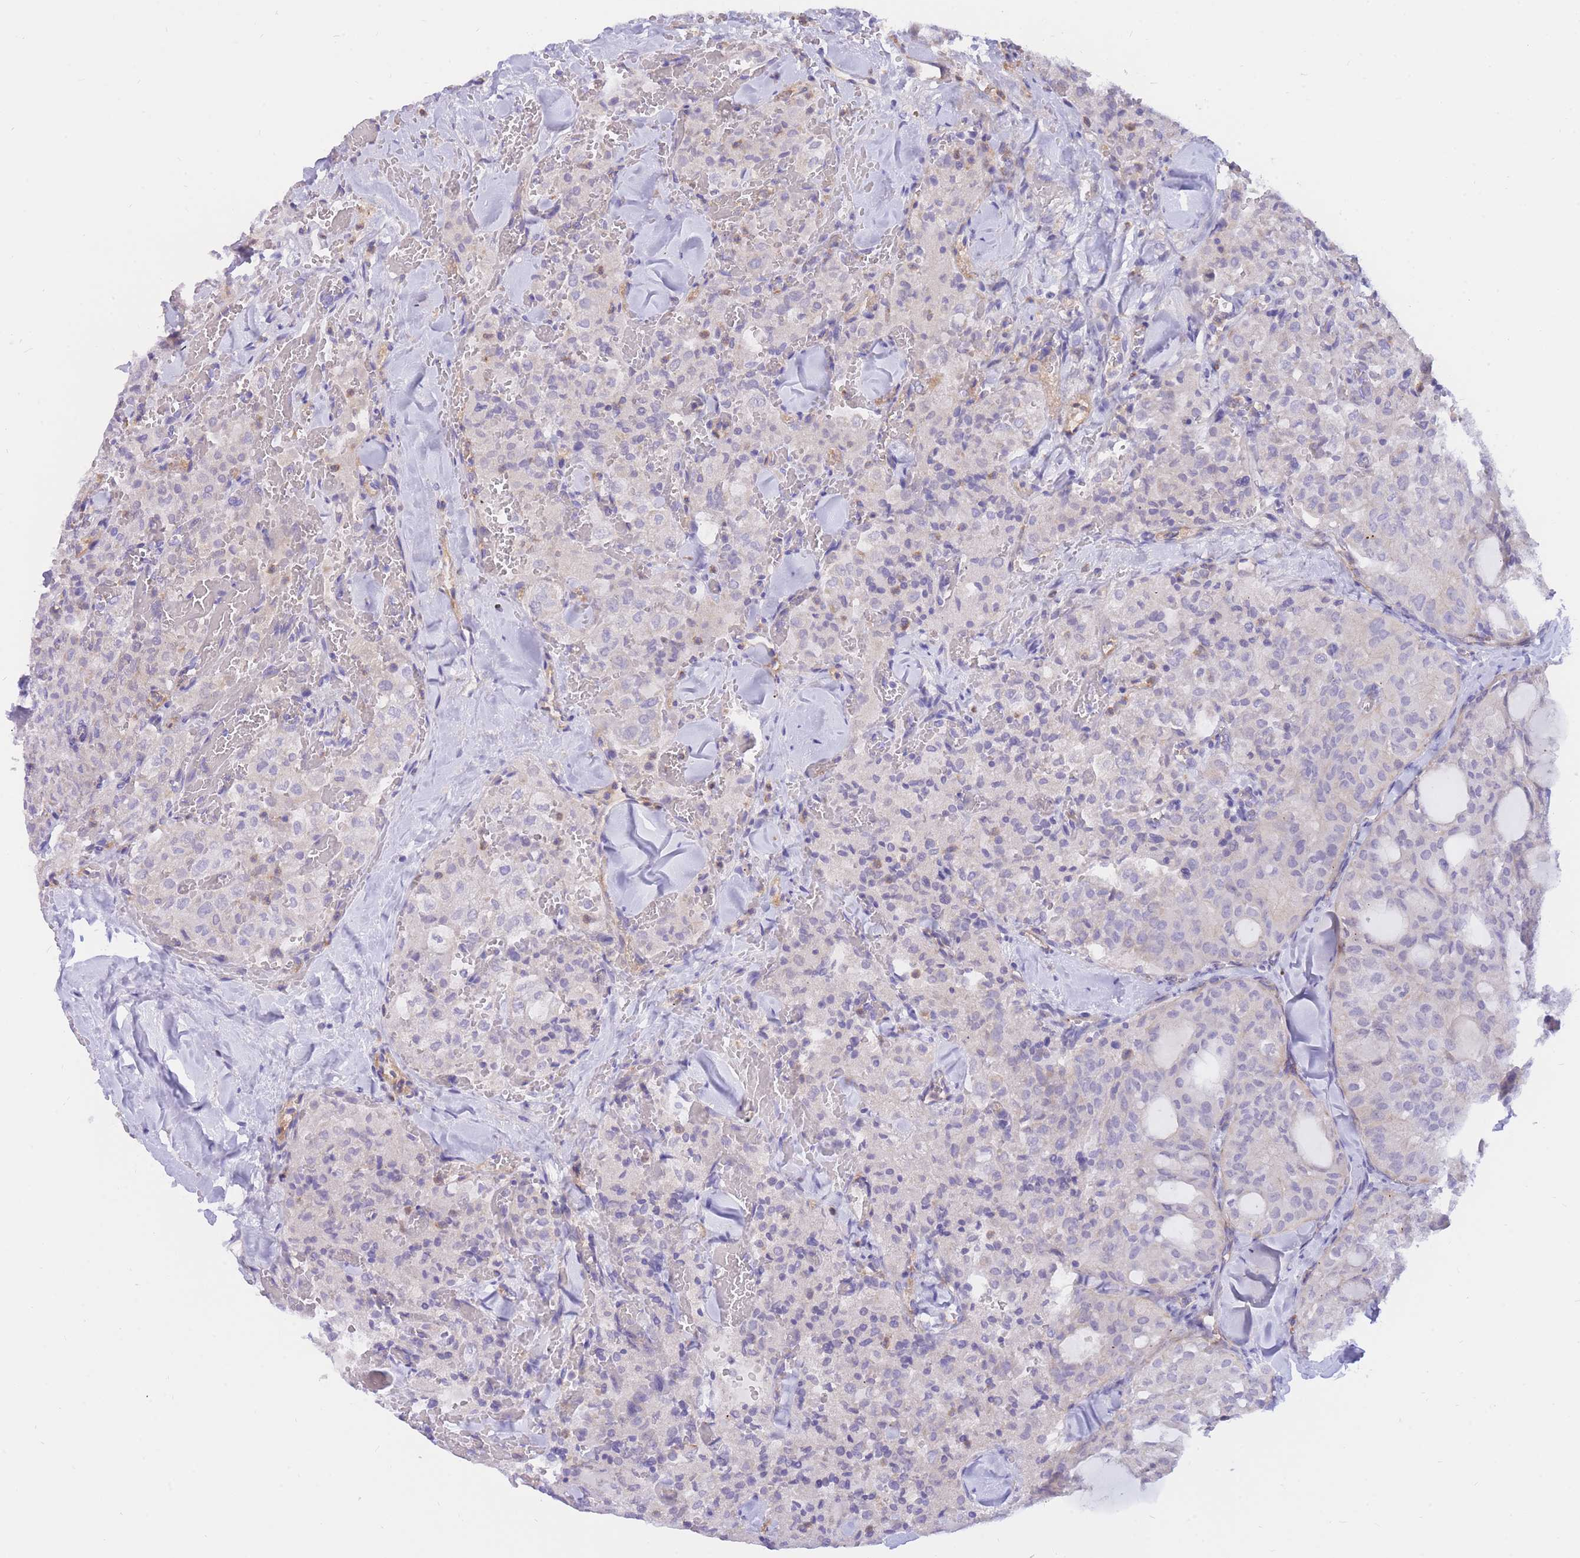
{"staining": {"intensity": "negative", "quantity": "none", "location": "none"}, "tissue": "thyroid cancer", "cell_type": "Tumor cells", "image_type": "cancer", "snomed": [{"axis": "morphology", "description": "Follicular adenoma carcinoma, NOS"}, {"axis": "topography", "description": "Thyroid gland"}], "caption": "Immunohistochemical staining of thyroid cancer displays no significant positivity in tumor cells.", "gene": "SULT1A1", "patient": {"sex": "male", "age": 75}}